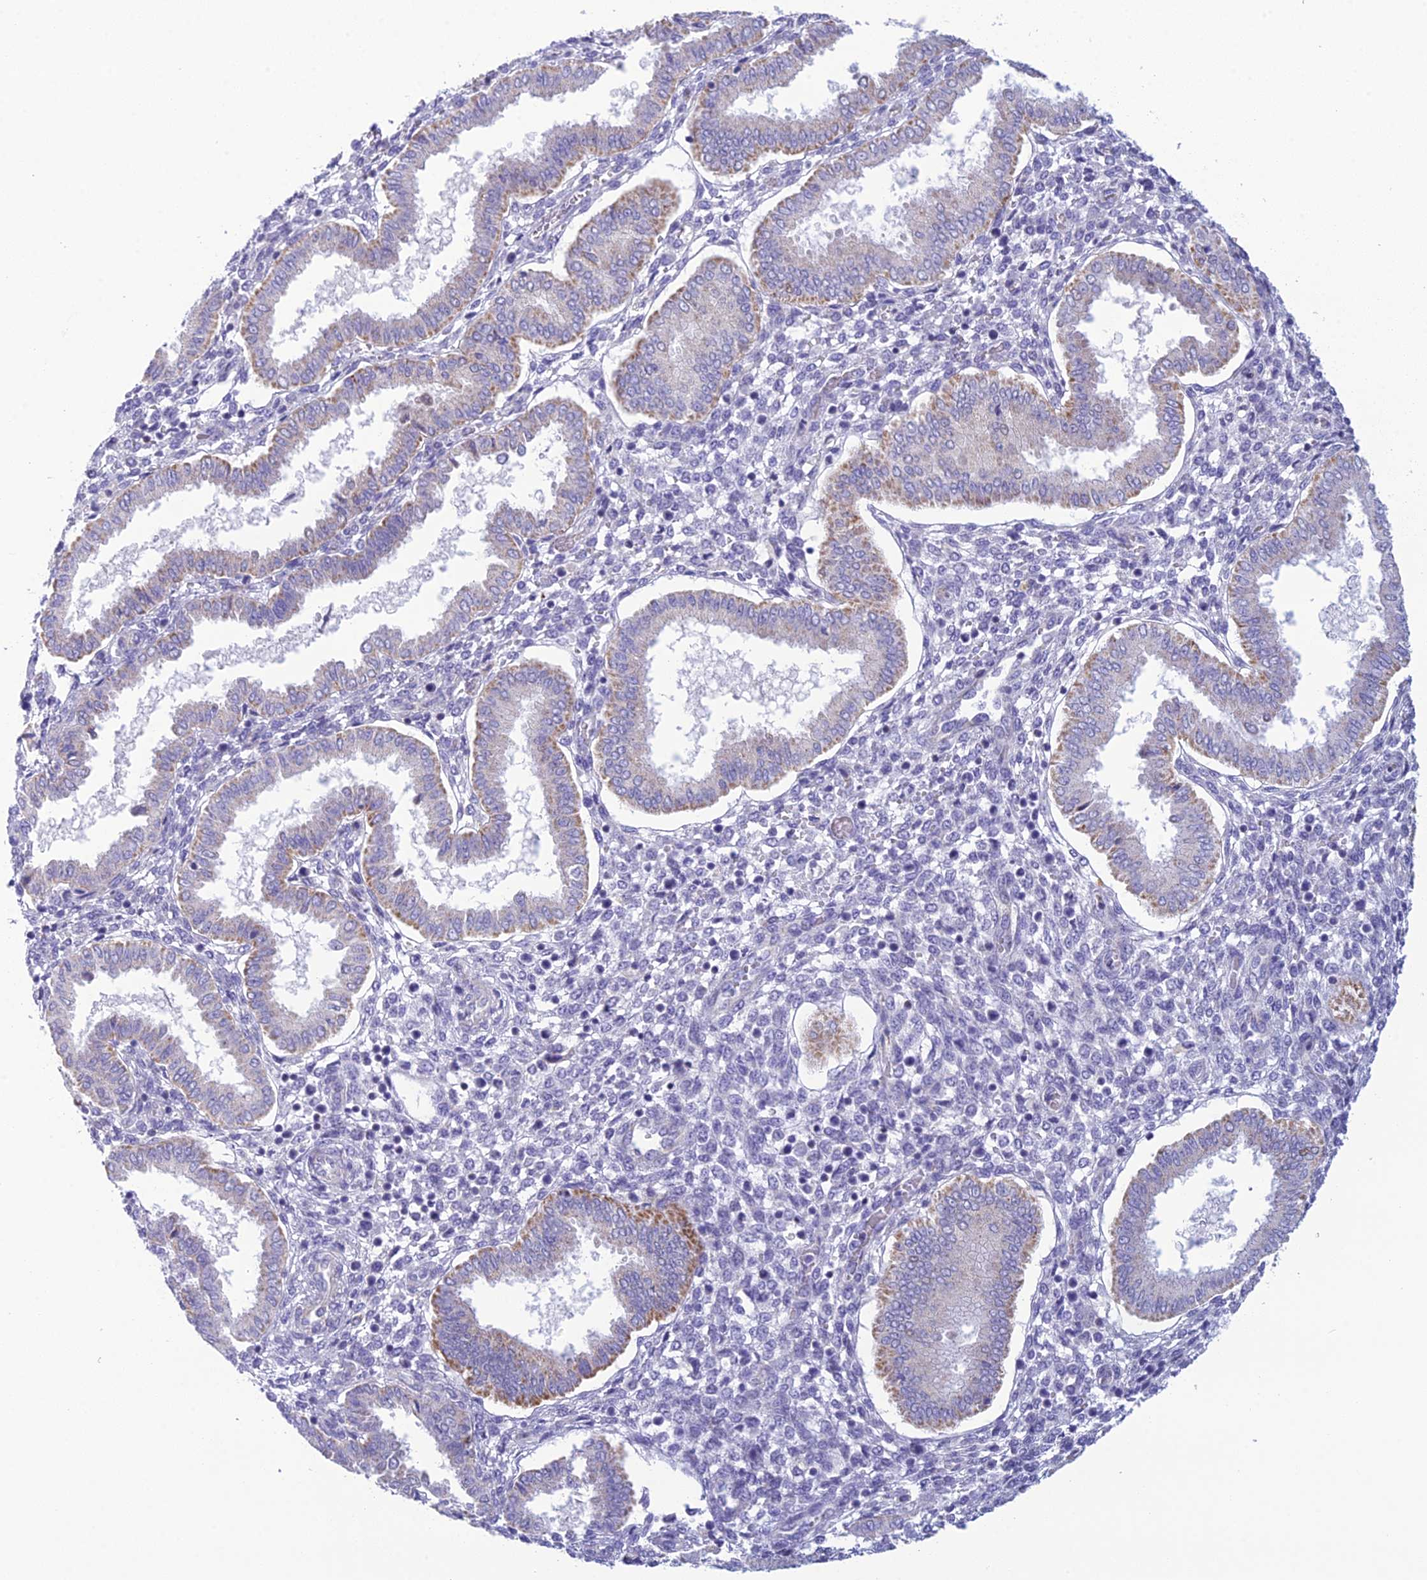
{"staining": {"intensity": "negative", "quantity": "none", "location": "none"}, "tissue": "endometrium", "cell_type": "Cells in endometrial stroma", "image_type": "normal", "snomed": [{"axis": "morphology", "description": "Normal tissue, NOS"}, {"axis": "topography", "description": "Endometrium"}], "caption": "The histopathology image demonstrates no staining of cells in endometrial stroma in unremarkable endometrium. Brightfield microscopy of immunohistochemistry stained with DAB (brown) and hematoxylin (blue), captured at high magnification.", "gene": "POMGNT1", "patient": {"sex": "female", "age": 24}}